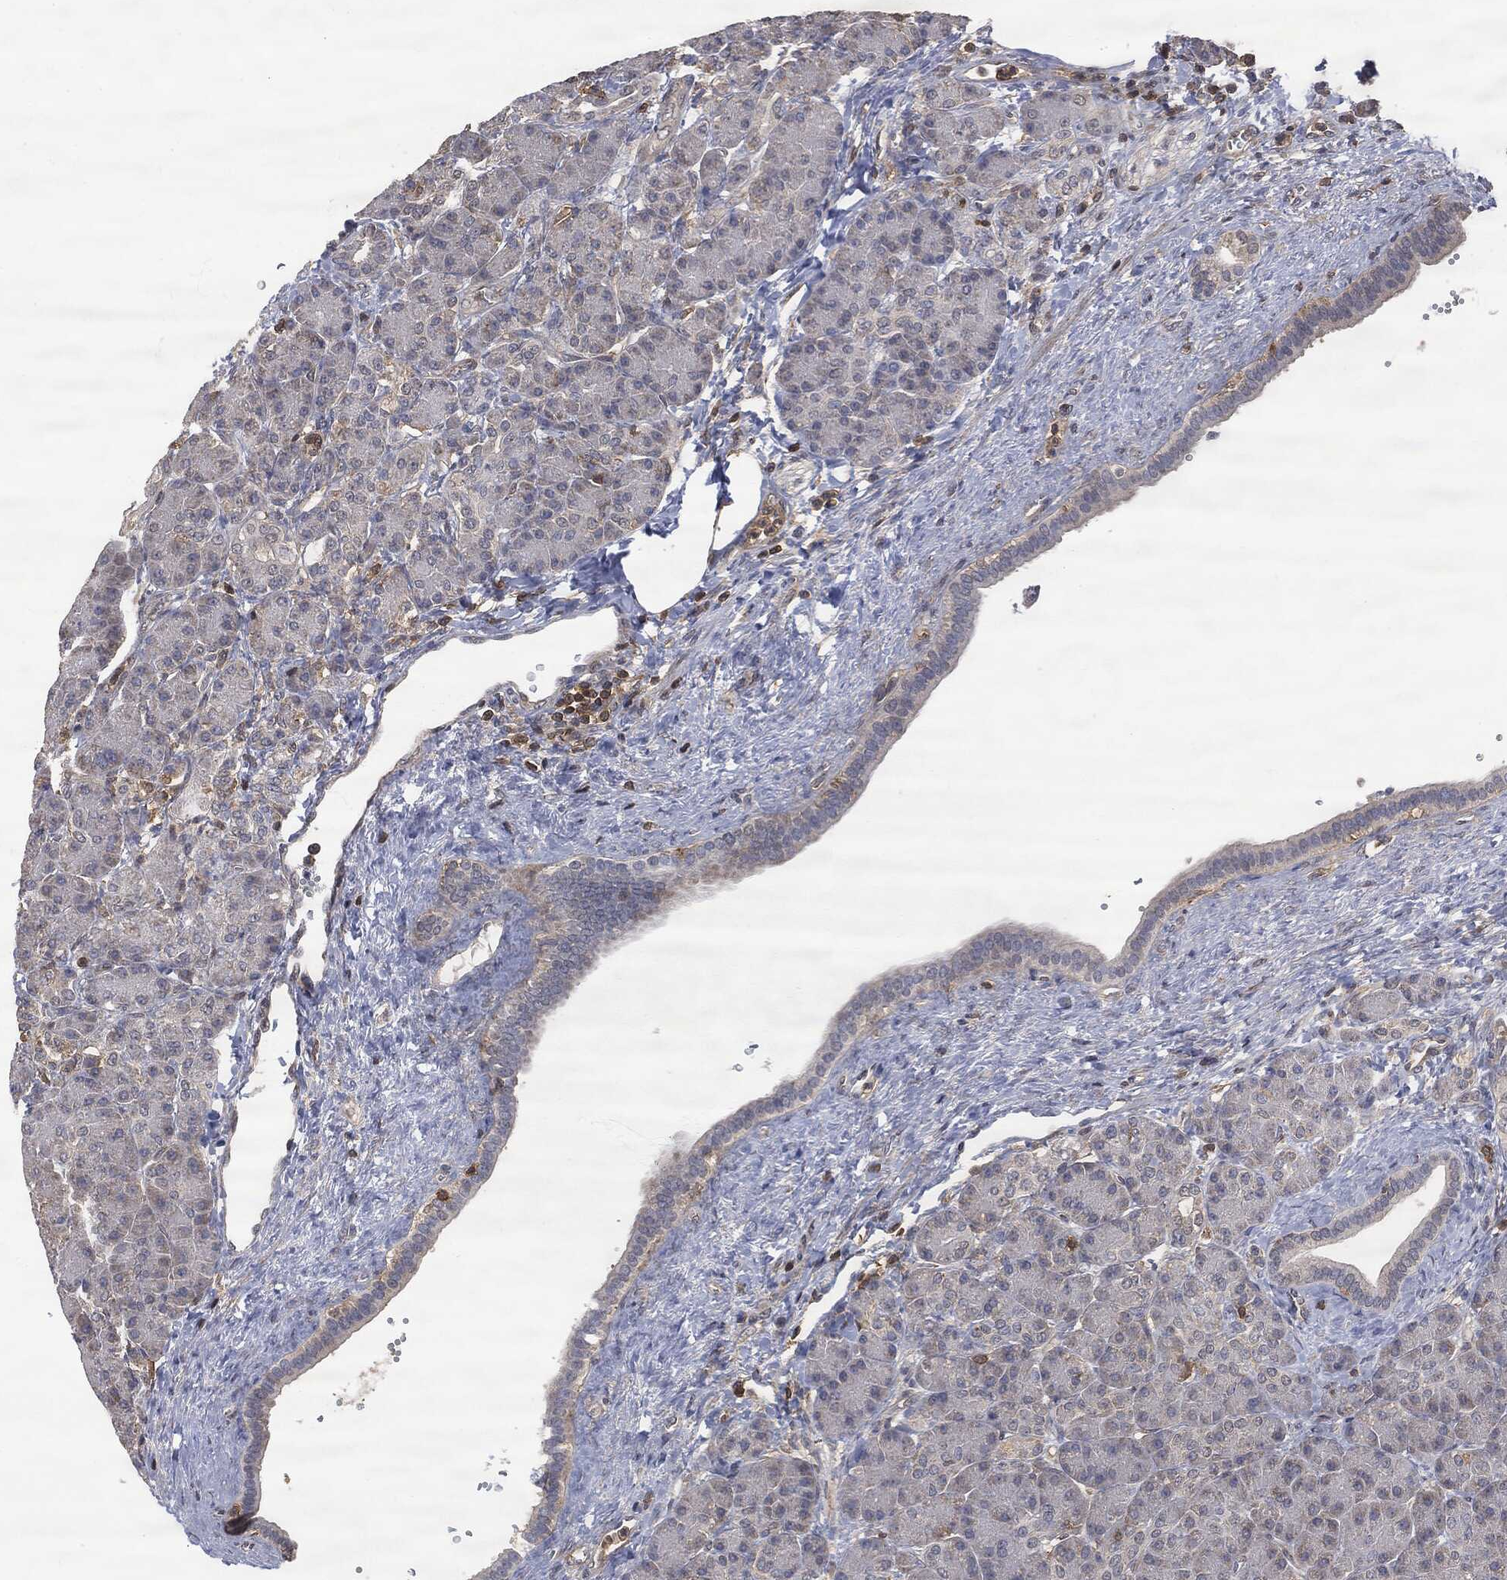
{"staining": {"intensity": "weak", "quantity": "<25%", "location": "cytoplasmic/membranous"}, "tissue": "pancreas", "cell_type": "Exocrine glandular cells", "image_type": "normal", "snomed": [{"axis": "morphology", "description": "Normal tissue, NOS"}, {"axis": "topography", "description": "Pancreas"}], "caption": "The immunohistochemistry histopathology image has no significant expression in exocrine glandular cells of pancreas. (Stains: DAB IHC with hematoxylin counter stain, Microscopy: brightfield microscopy at high magnification).", "gene": "PSMB10", "patient": {"sex": "female", "age": 63}}